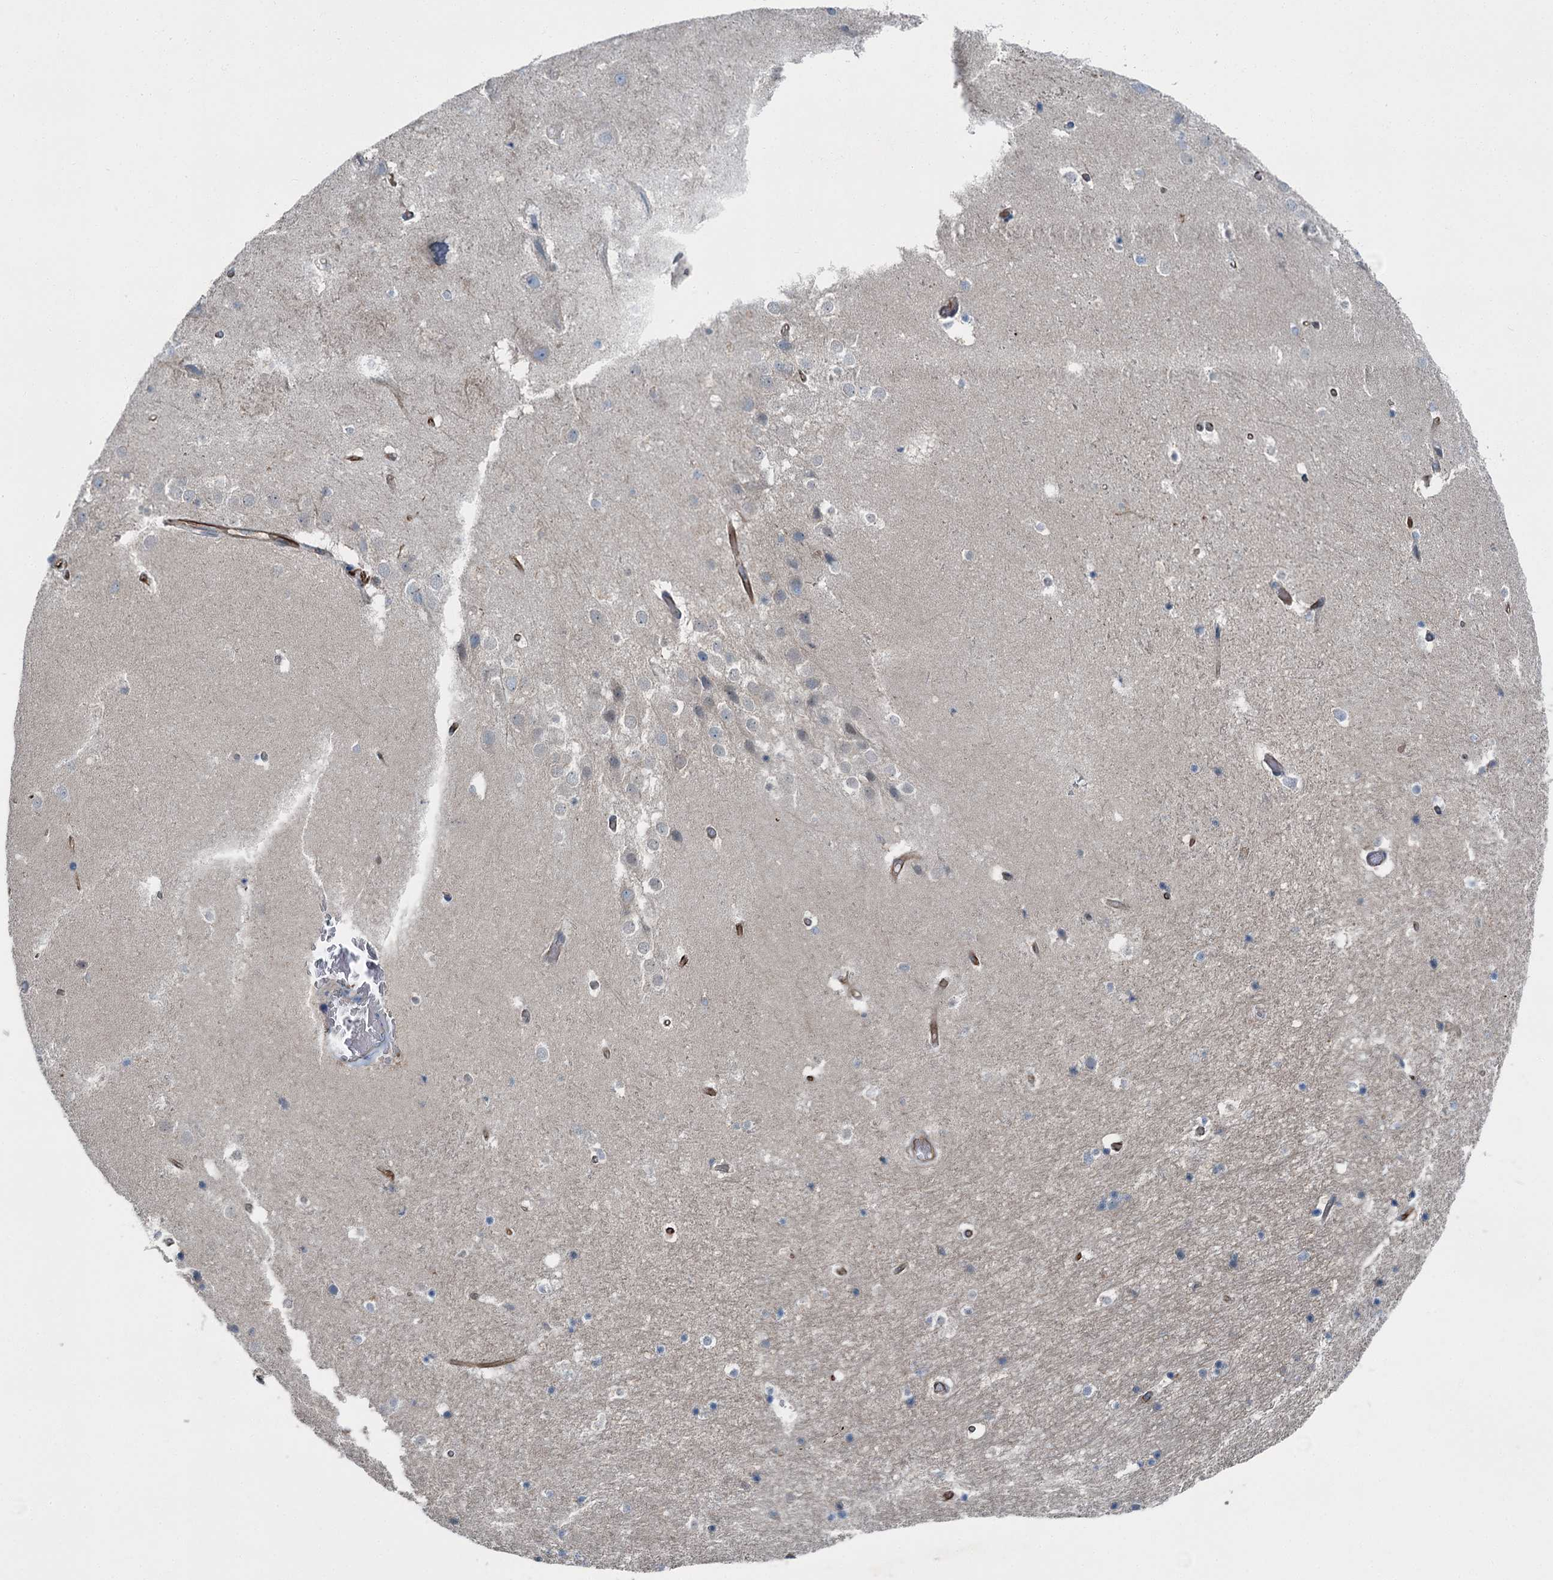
{"staining": {"intensity": "negative", "quantity": "none", "location": "none"}, "tissue": "hippocampus", "cell_type": "Glial cells", "image_type": "normal", "snomed": [{"axis": "morphology", "description": "Normal tissue, NOS"}, {"axis": "topography", "description": "Hippocampus"}], "caption": "Immunohistochemistry (IHC) image of normal hippocampus: hippocampus stained with DAB (3,3'-diaminobenzidine) demonstrates no significant protein expression in glial cells.", "gene": "AXL", "patient": {"sex": "female", "age": 52}}